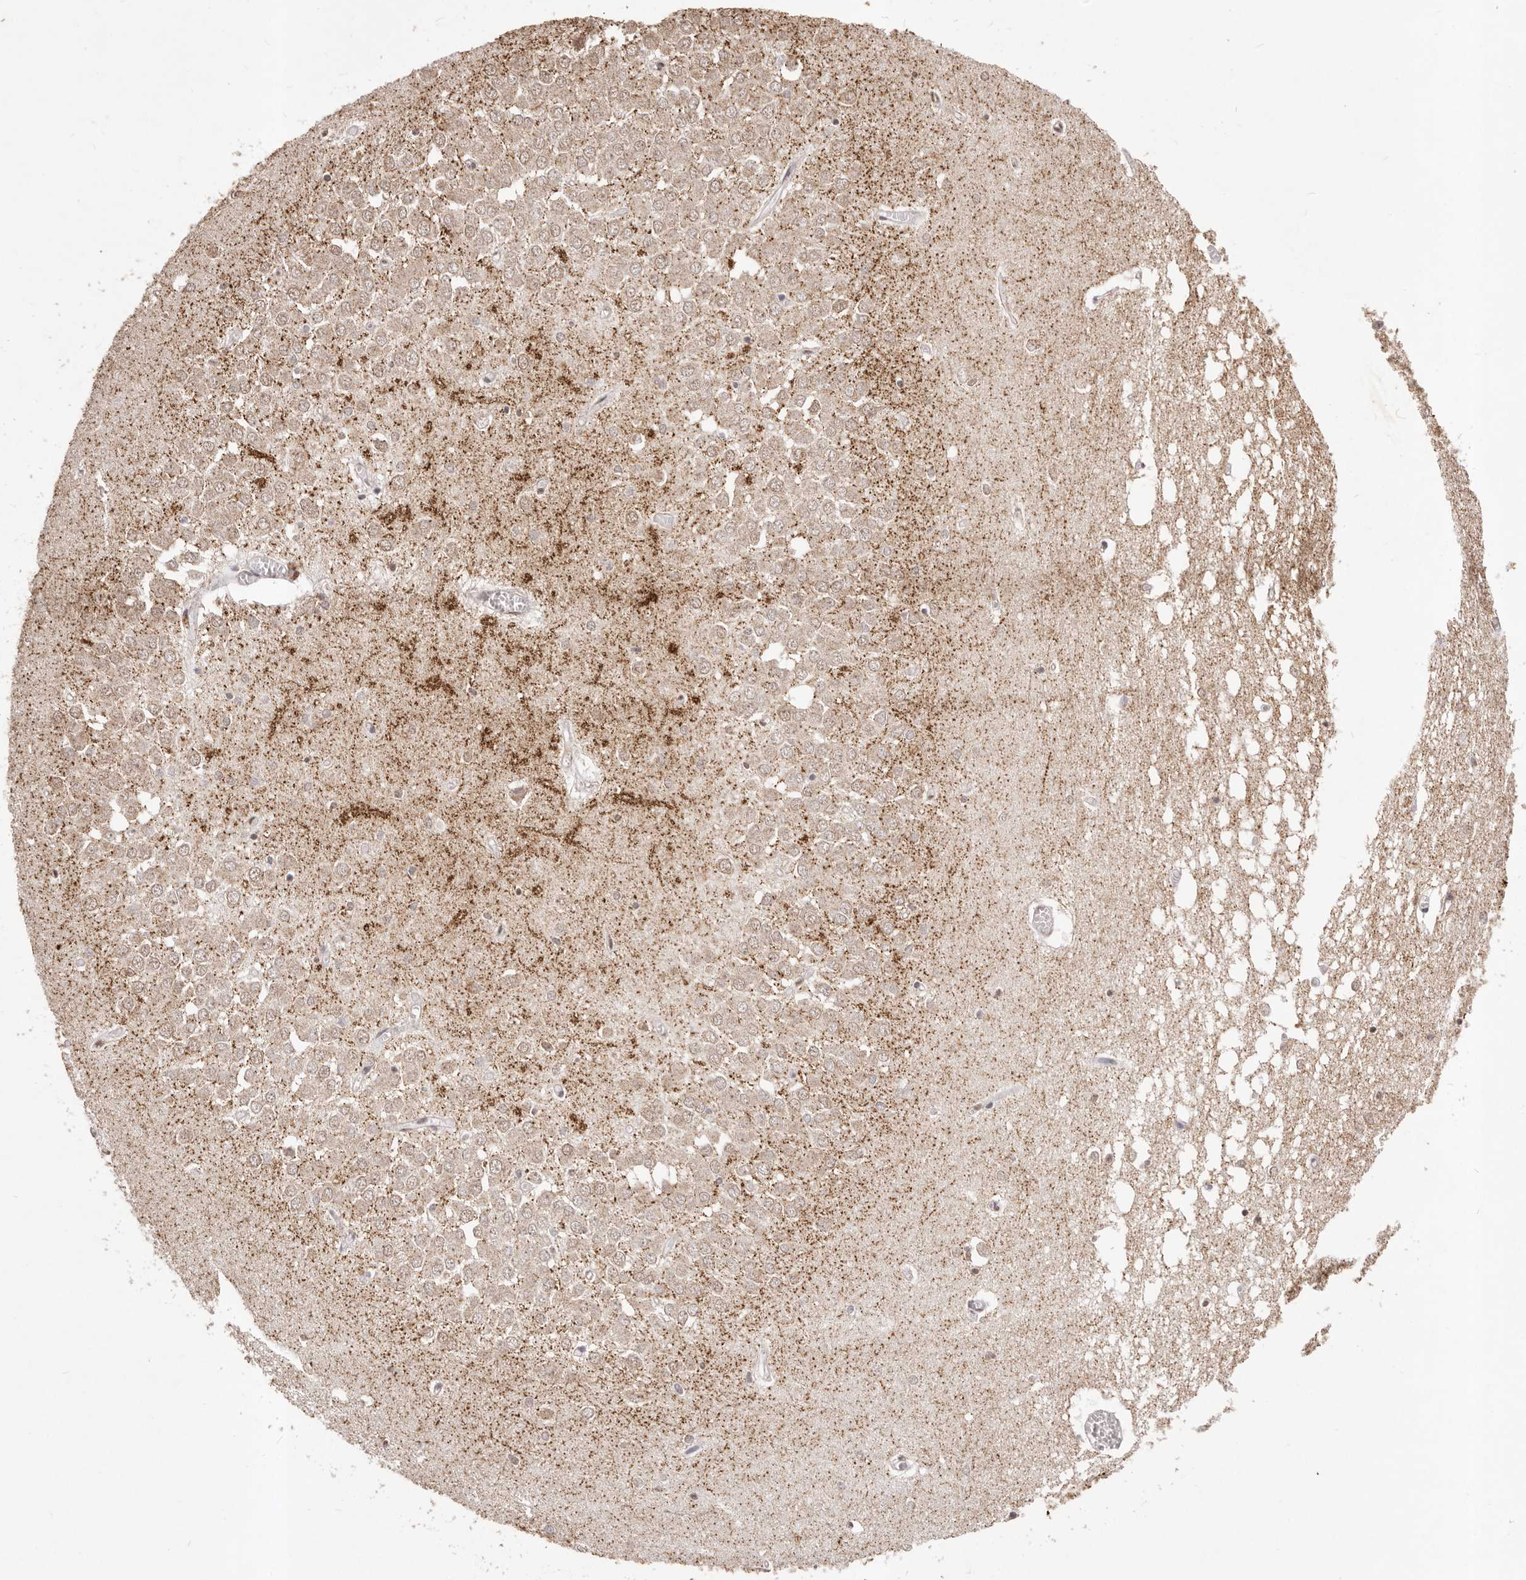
{"staining": {"intensity": "weak", "quantity": "25%-75%", "location": "nuclear"}, "tissue": "hippocampus", "cell_type": "Glial cells", "image_type": "normal", "snomed": [{"axis": "morphology", "description": "Normal tissue, NOS"}, {"axis": "topography", "description": "Hippocampus"}], "caption": "The micrograph demonstrates staining of benign hippocampus, revealing weak nuclear protein staining (brown color) within glial cells.", "gene": "RPS6KA5", "patient": {"sex": "male", "age": 70}}